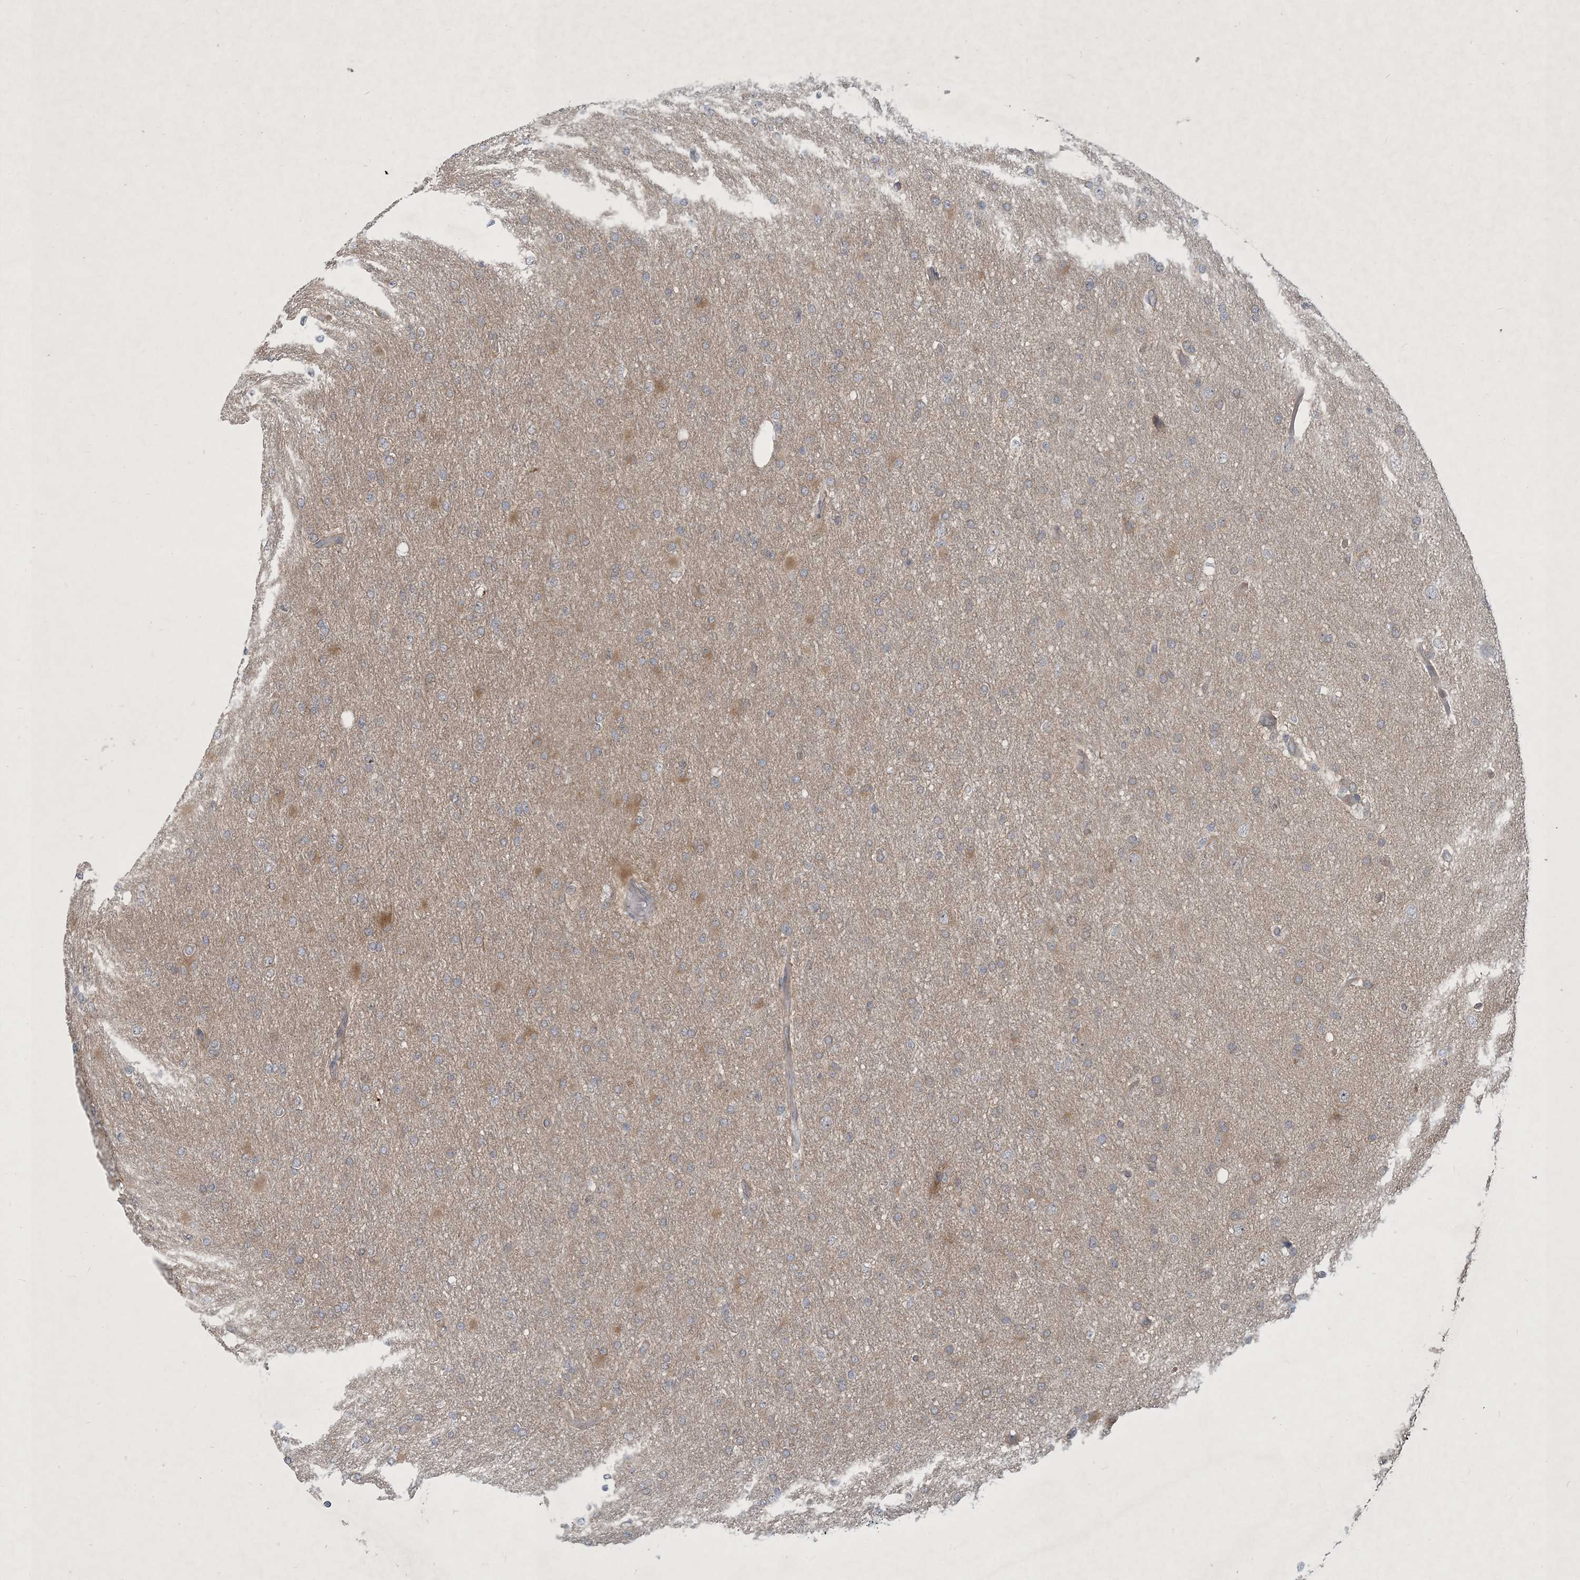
{"staining": {"intensity": "moderate", "quantity": "<25%", "location": "cytoplasmic/membranous"}, "tissue": "glioma", "cell_type": "Tumor cells", "image_type": "cancer", "snomed": [{"axis": "morphology", "description": "Glioma, malignant, High grade"}, {"axis": "topography", "description": "Cerebral cortex"}], "caption": "Approximately <25% of tumor cells in human malignant glioma (high-grade) reveal moderate cytoplasmic/membranous protein expression as visualized by brown immunohistochemical staining.", "gene": "CDS1", "patient": {"sex": "female", "age": 36}}